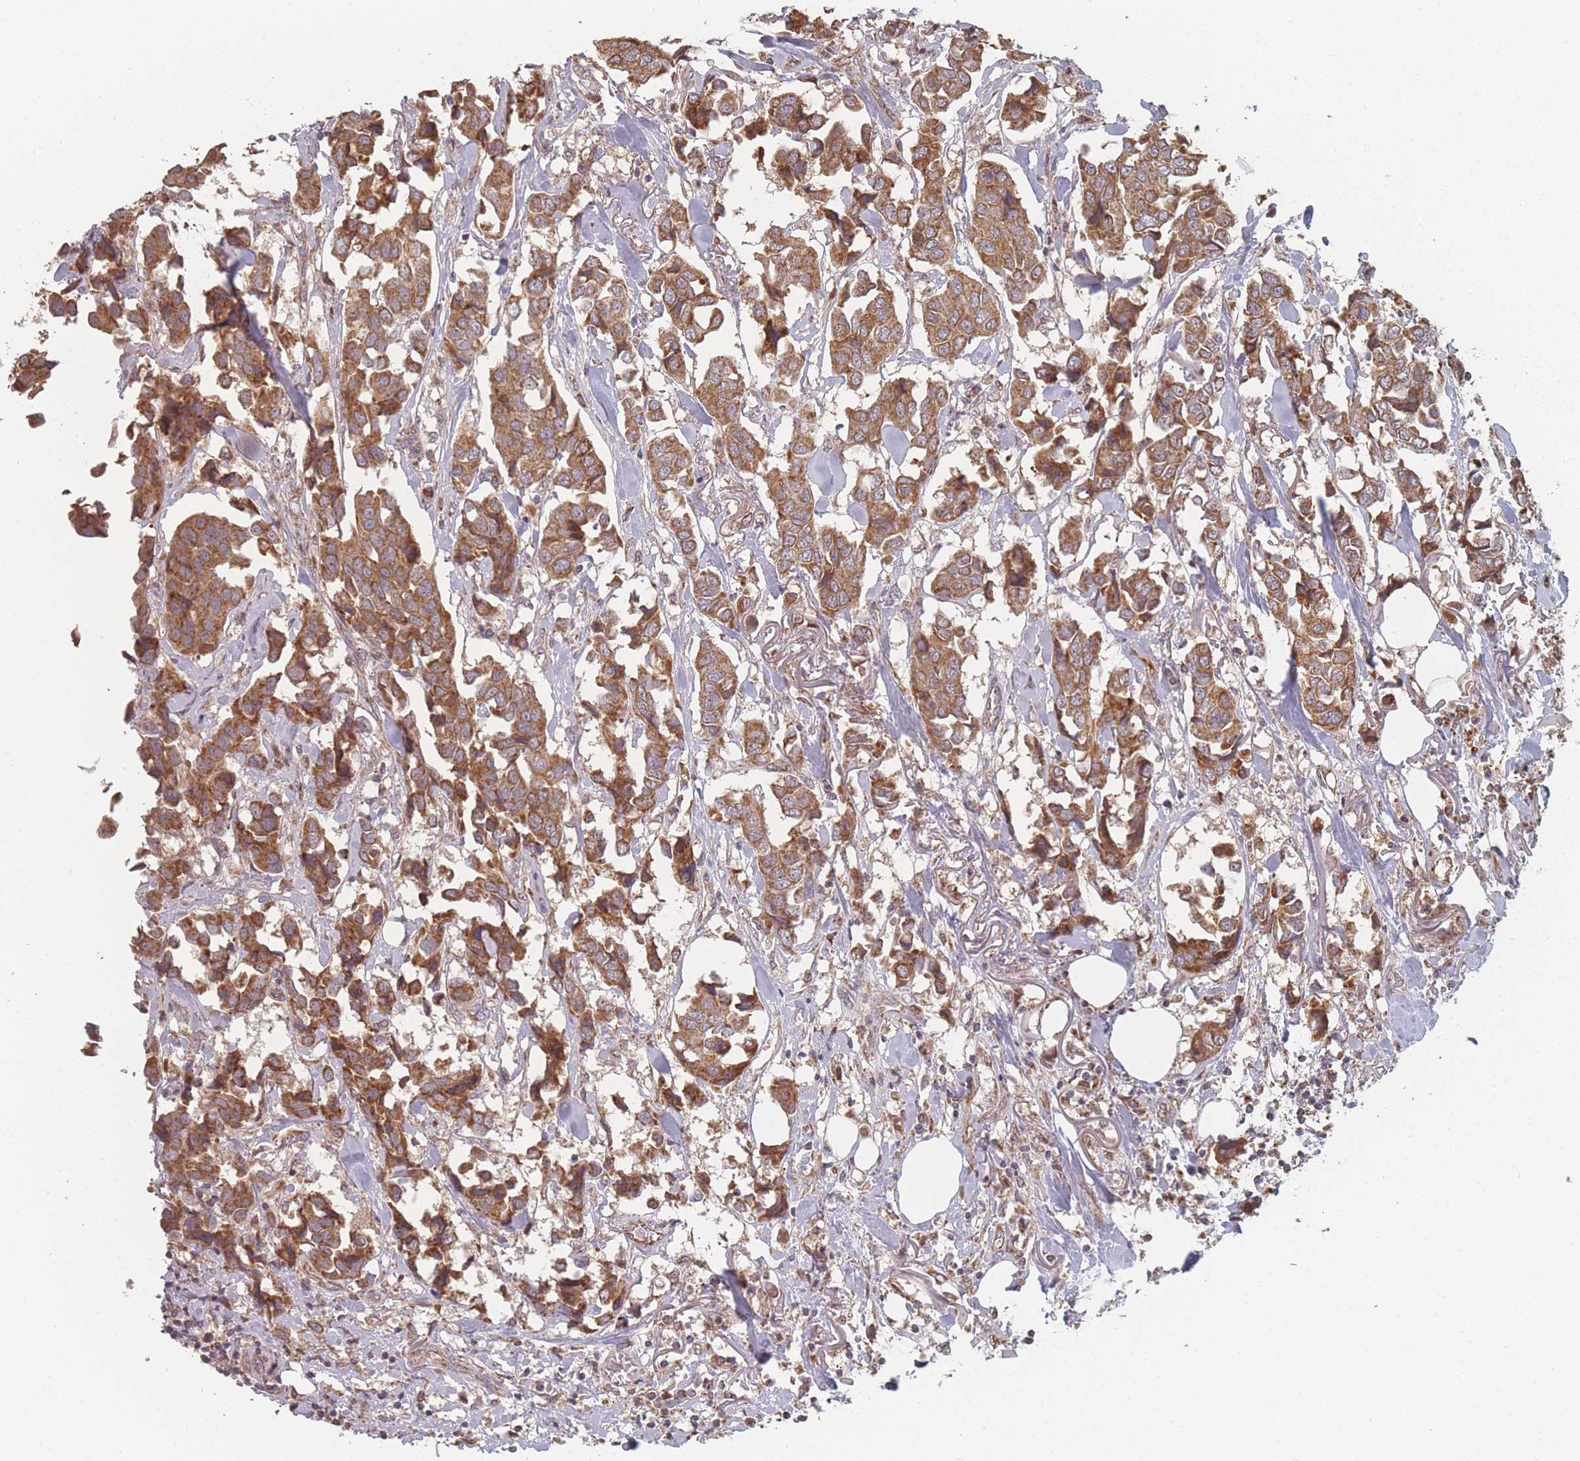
{"staining": {"intensity": "moderate", "quantity": ">75%", "location": "cytoplasmic/membranous"}, "tissue": "breast cancer", "cell_type": "Tumor cells", "image_type": "cancer", "snomed": [{"axis": "morphology", "description": "Duct carcinoma"}, {"axis": "topography", "description": "Breast"}], "caption": "IHC image of neoplastic tissue: breast cancer (infiltrating ductal carcinoma) stained using immunohistochemistry reveals medium levels of moderate protein expression localized specifically in the cytoplasmic/membranous of tumor cells, appearing as a cytoplasmic/membranous brown color.", "gene": "PSMB3", "patient": {"sex": "female", "age": 80}}